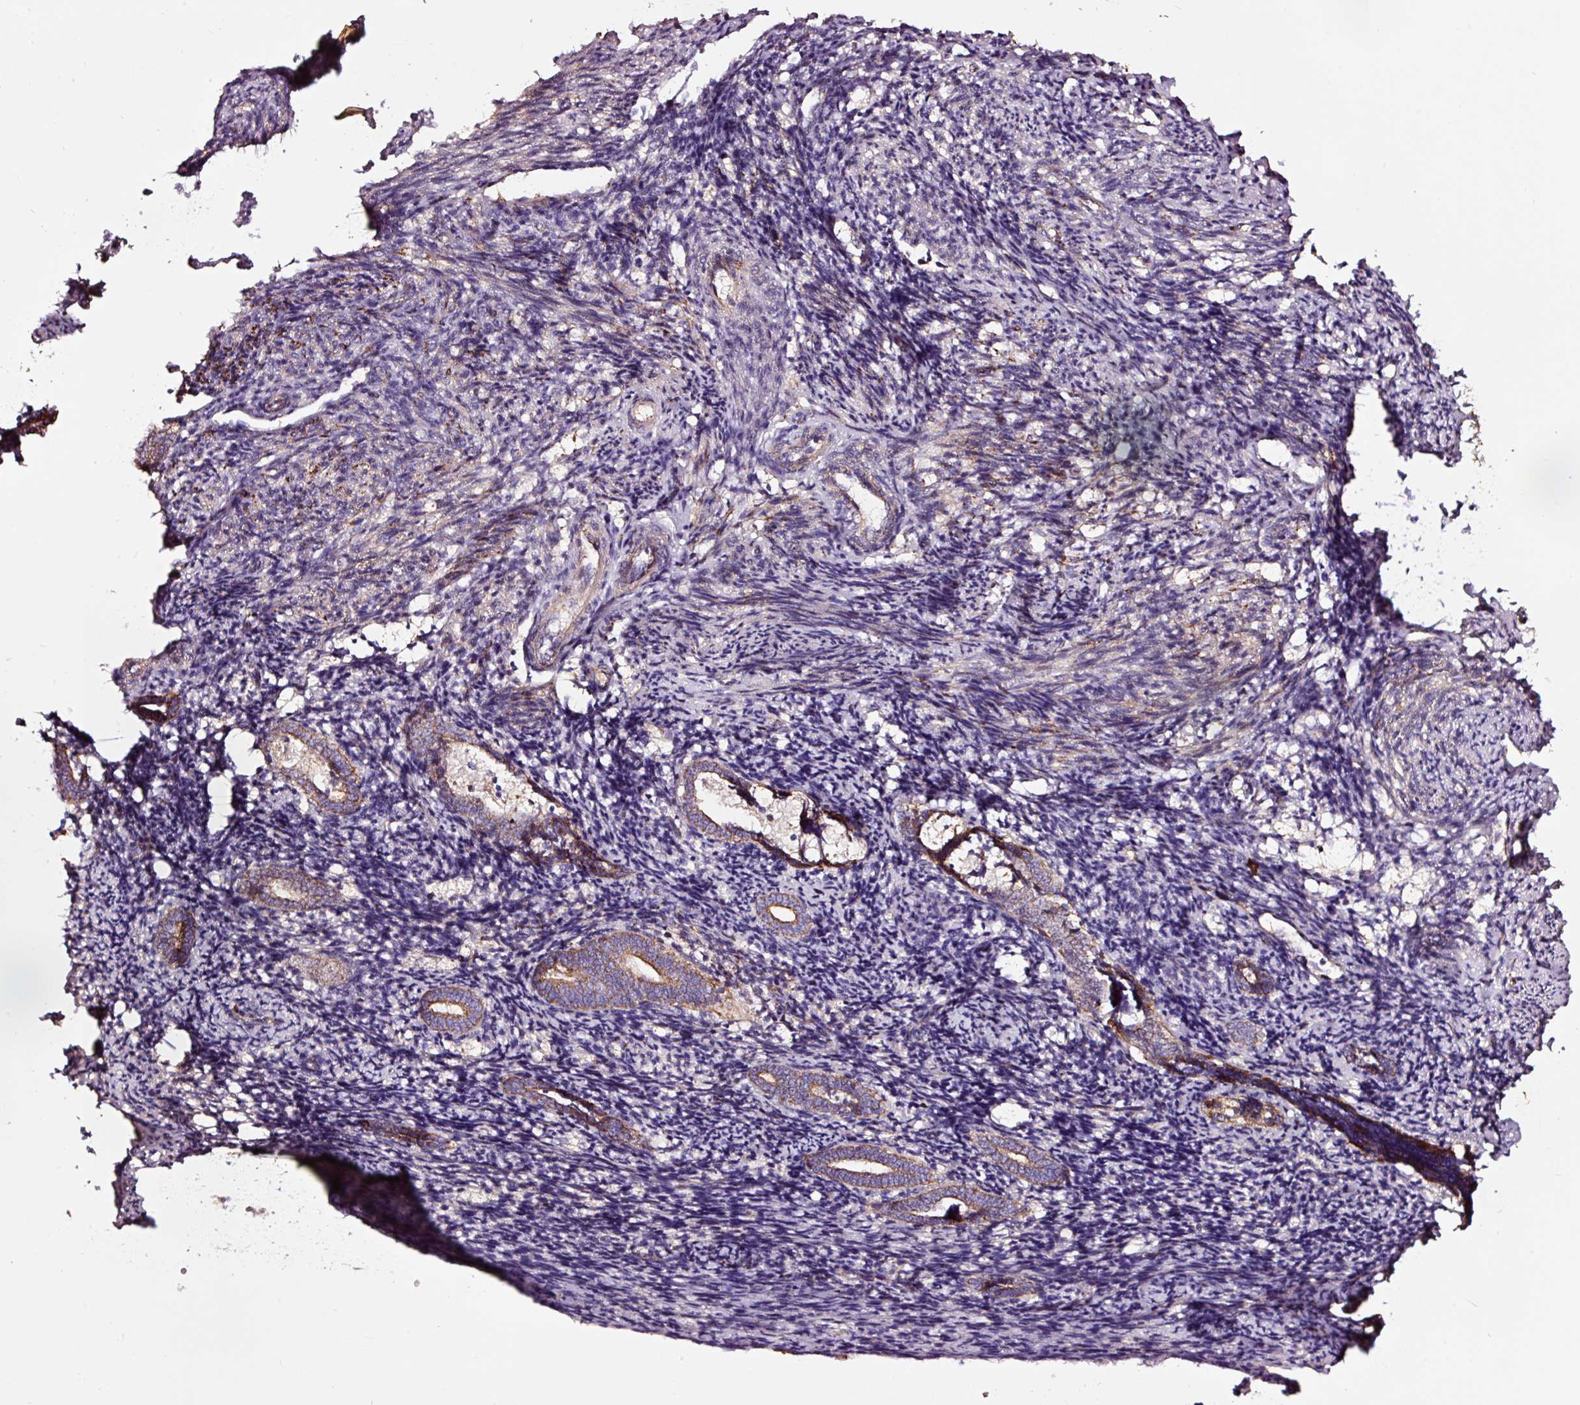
{"staining": {"intensity": "moderate", "quantity": ">75%", "location": "cytoplasmic/membranous"}, "tissue": "endometrium", "cell_type": "Cells in endometrial stroma", "image_type": "normal", "snomed": [{"axis": "morphology", "description": "Normal tissue, NOS"}, {"axis": "topography", "description": "Endometrium"}], "caption": "Immunohistochemistry (DAB (3,3'-diaminobenzidine)) staining of normal endometrium demonstrates moderate cytoplasmic/membranous protein positivity in about >75% of cells in endometrial stroma.", "gene": "TPM1", "patient": {"sex": "female", "age": 54}}